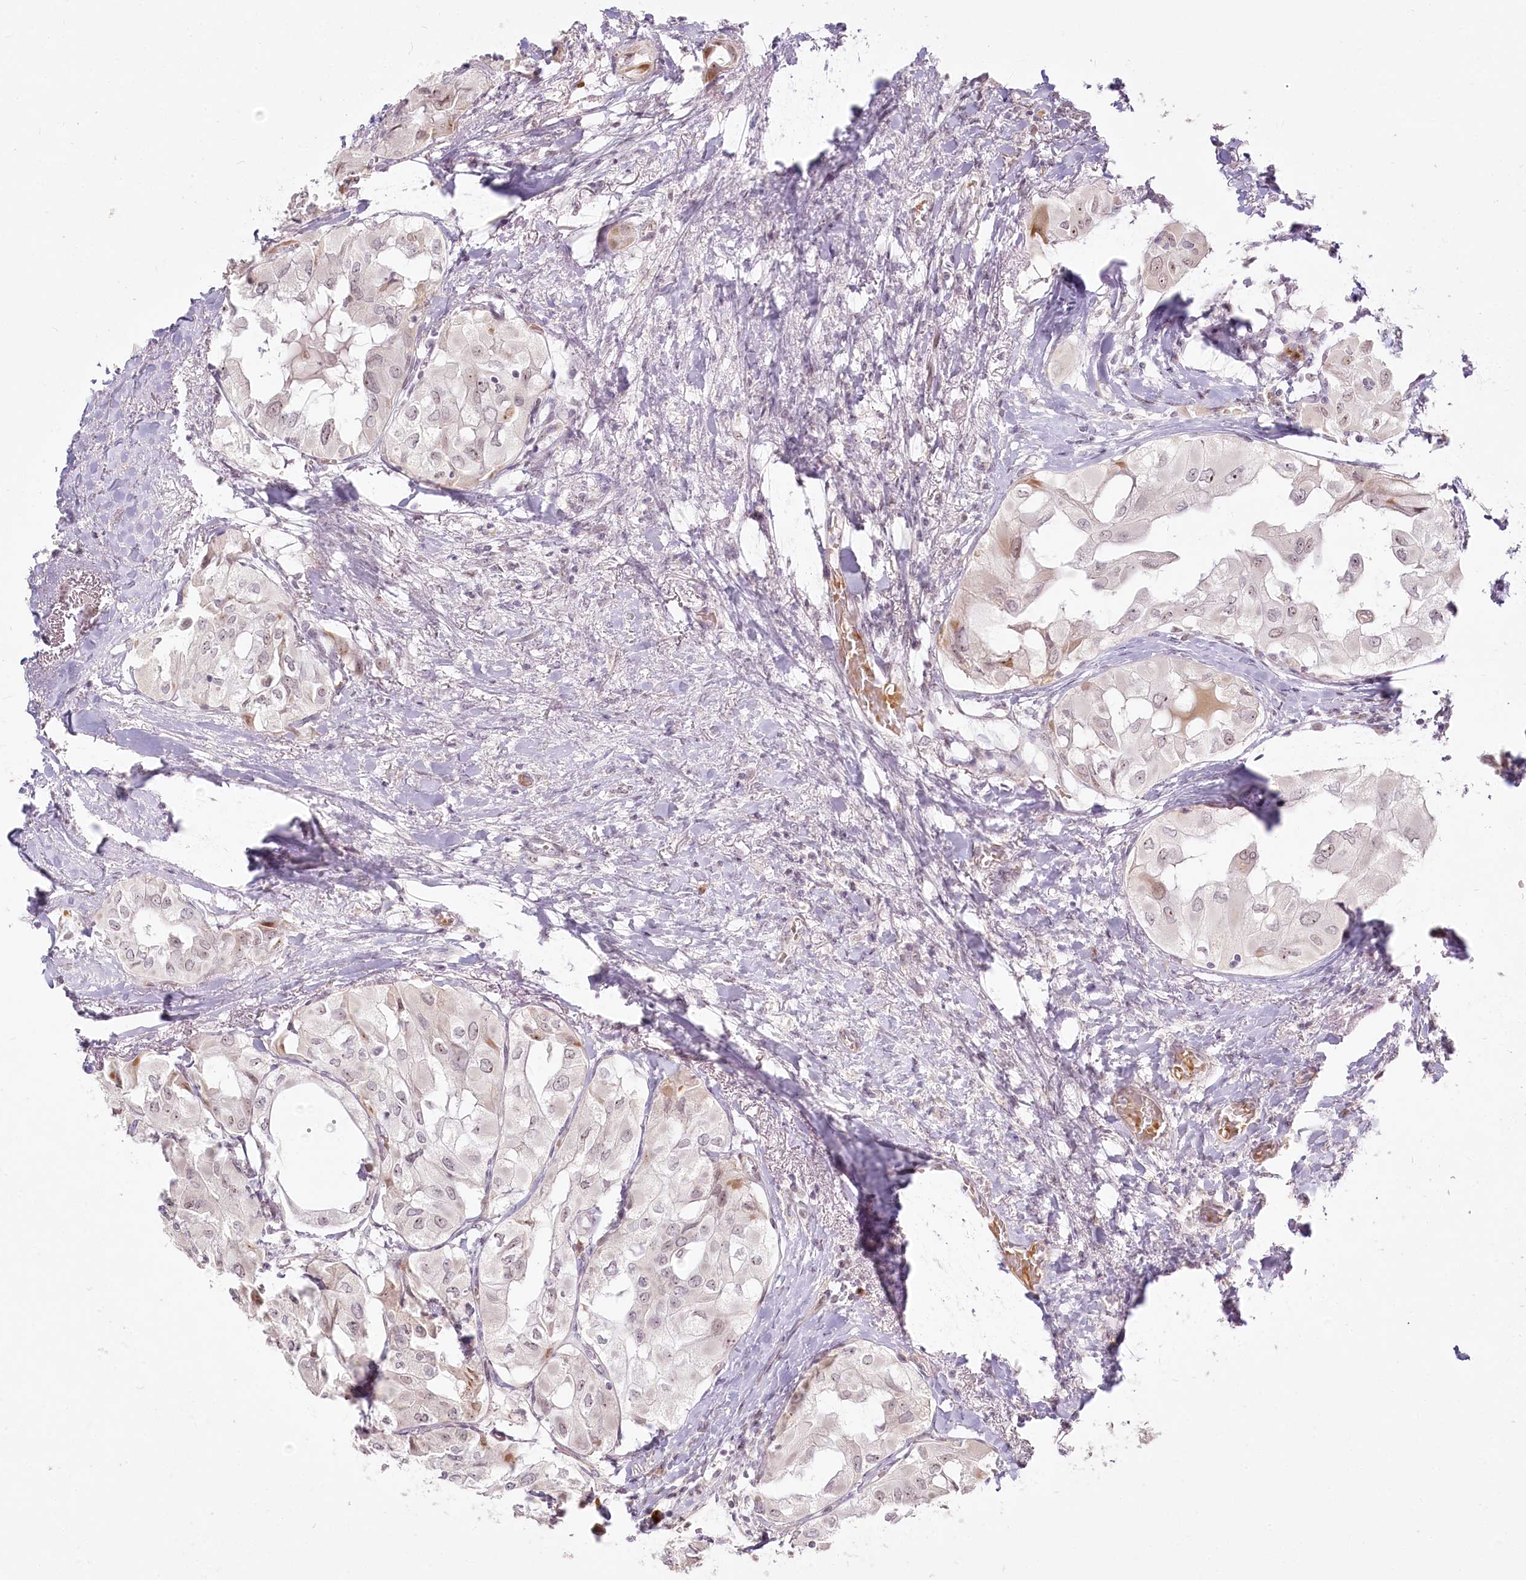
{"staining": {"intensity": "weak", "quantity": "<25%", "location": "nuclear"}, "tissue": "thyroid cancer", "cell_type": "Tumor cells", "image_type": "cancer", "snomed": [{"axis": "morphology", "description": "Papillary adenocarcinoma, NOS"}, {"axis": "topography", "description": "Thyroid gland"}], "caption": "High power microscopy histopathology image of an IHC image of thyroid cancer (papillary adenocarcinoma), revealing no significant positivity in tumor cells.", "gene": "EXOSC7", "patient": {"sex": "female", "age": 59}}